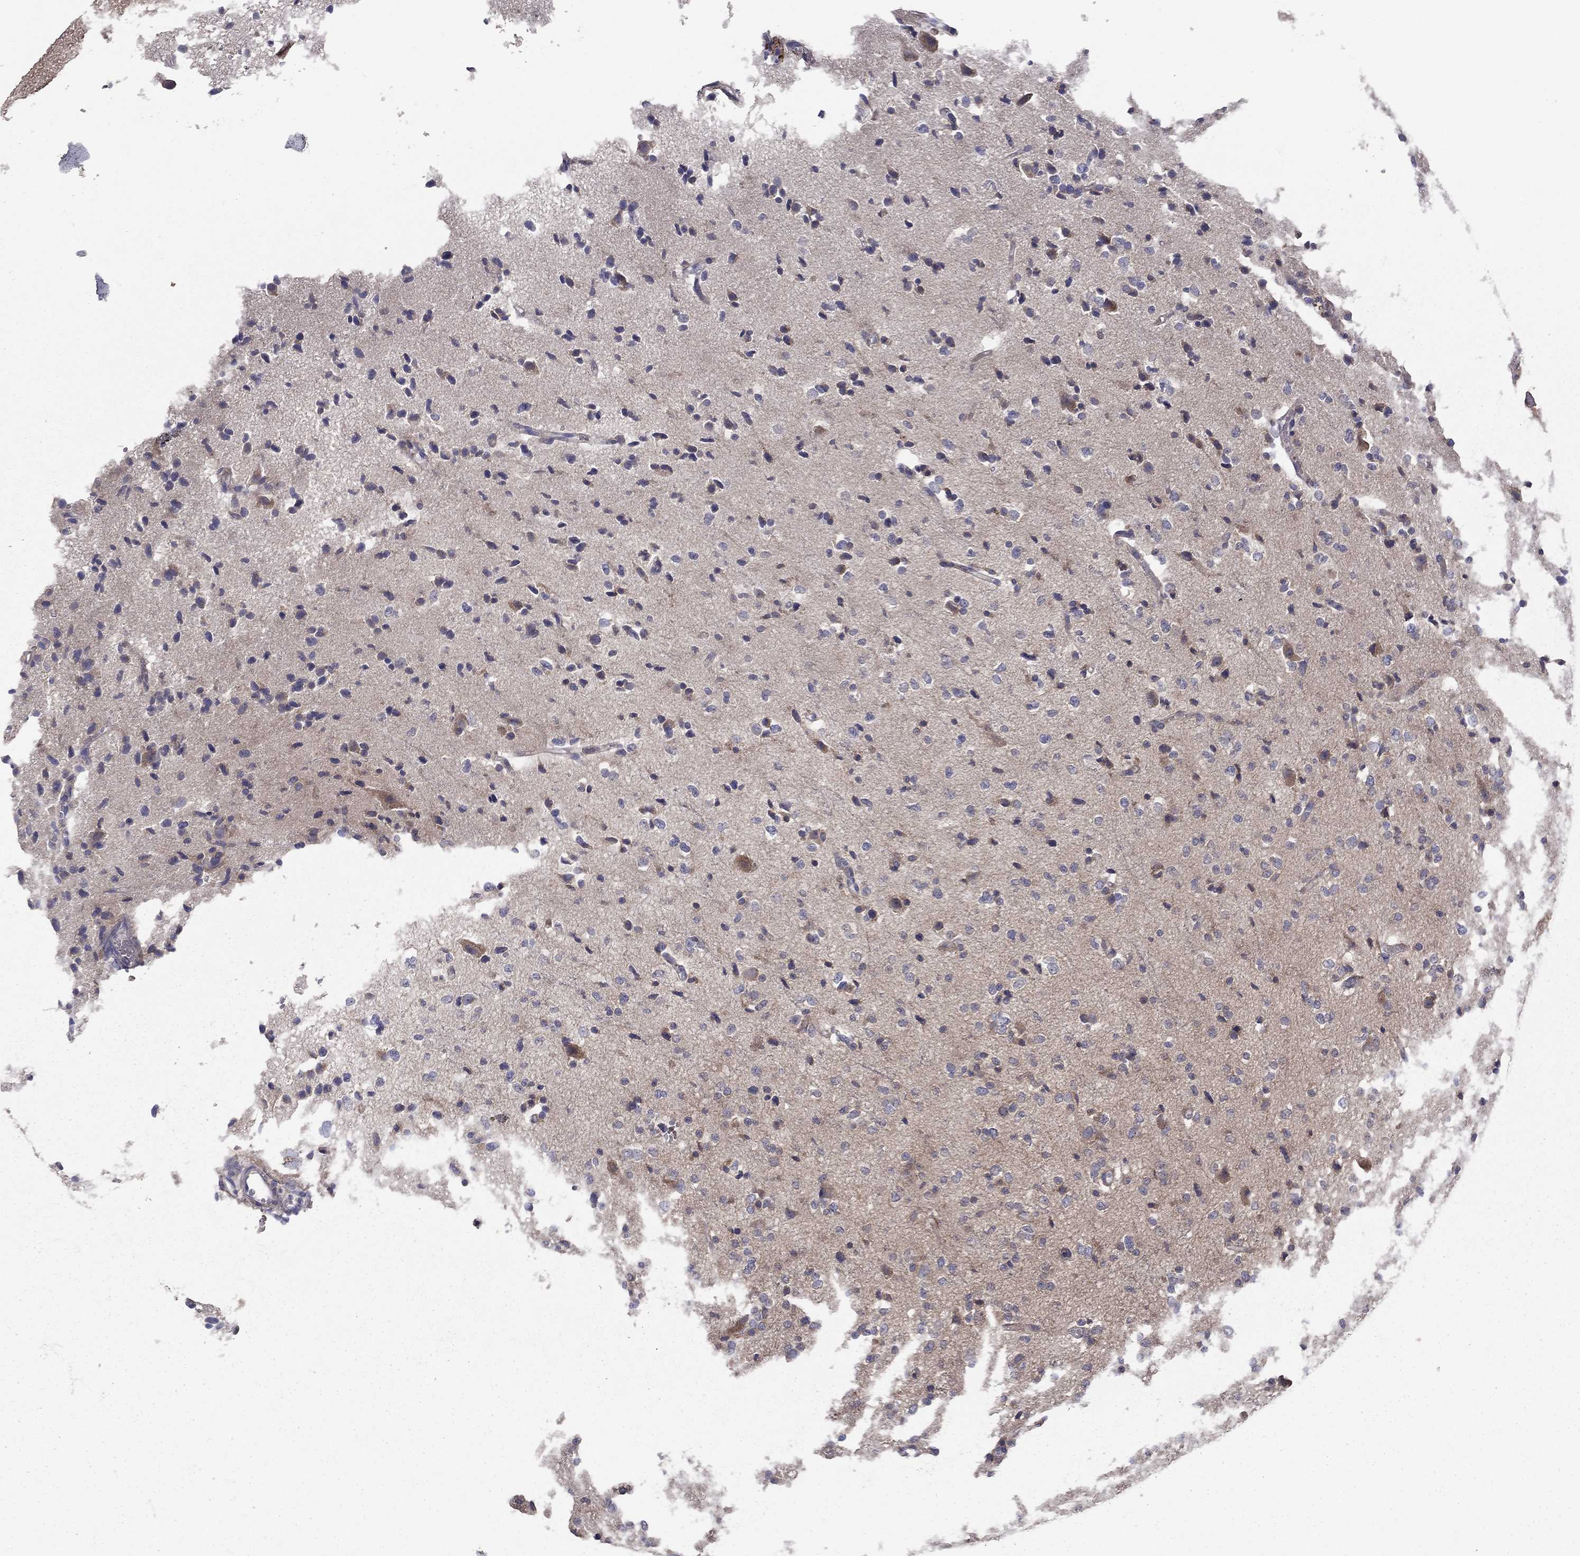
{"staining": {"intensity": "moderate", "quantity": "<25%", "location": "cytoplasmic/membranous"}, "tissue": "glioma", "cell_type": "Tumor cells", "image_type": "cancer", "snomed": [{"axis": "morphology", "description": "Glioma, malignant, Low grade"}, {"axis": "topography", "description": "Brain"}], "caption": "Immunohistochemistry of low-grade glioma (malignant) demonstrates low levels of moderate cytoplasmic/membranous positivity in about <25% of tumor cells.", "gene": "RNF123", "patient": {"sex": "male", "age": 41}}